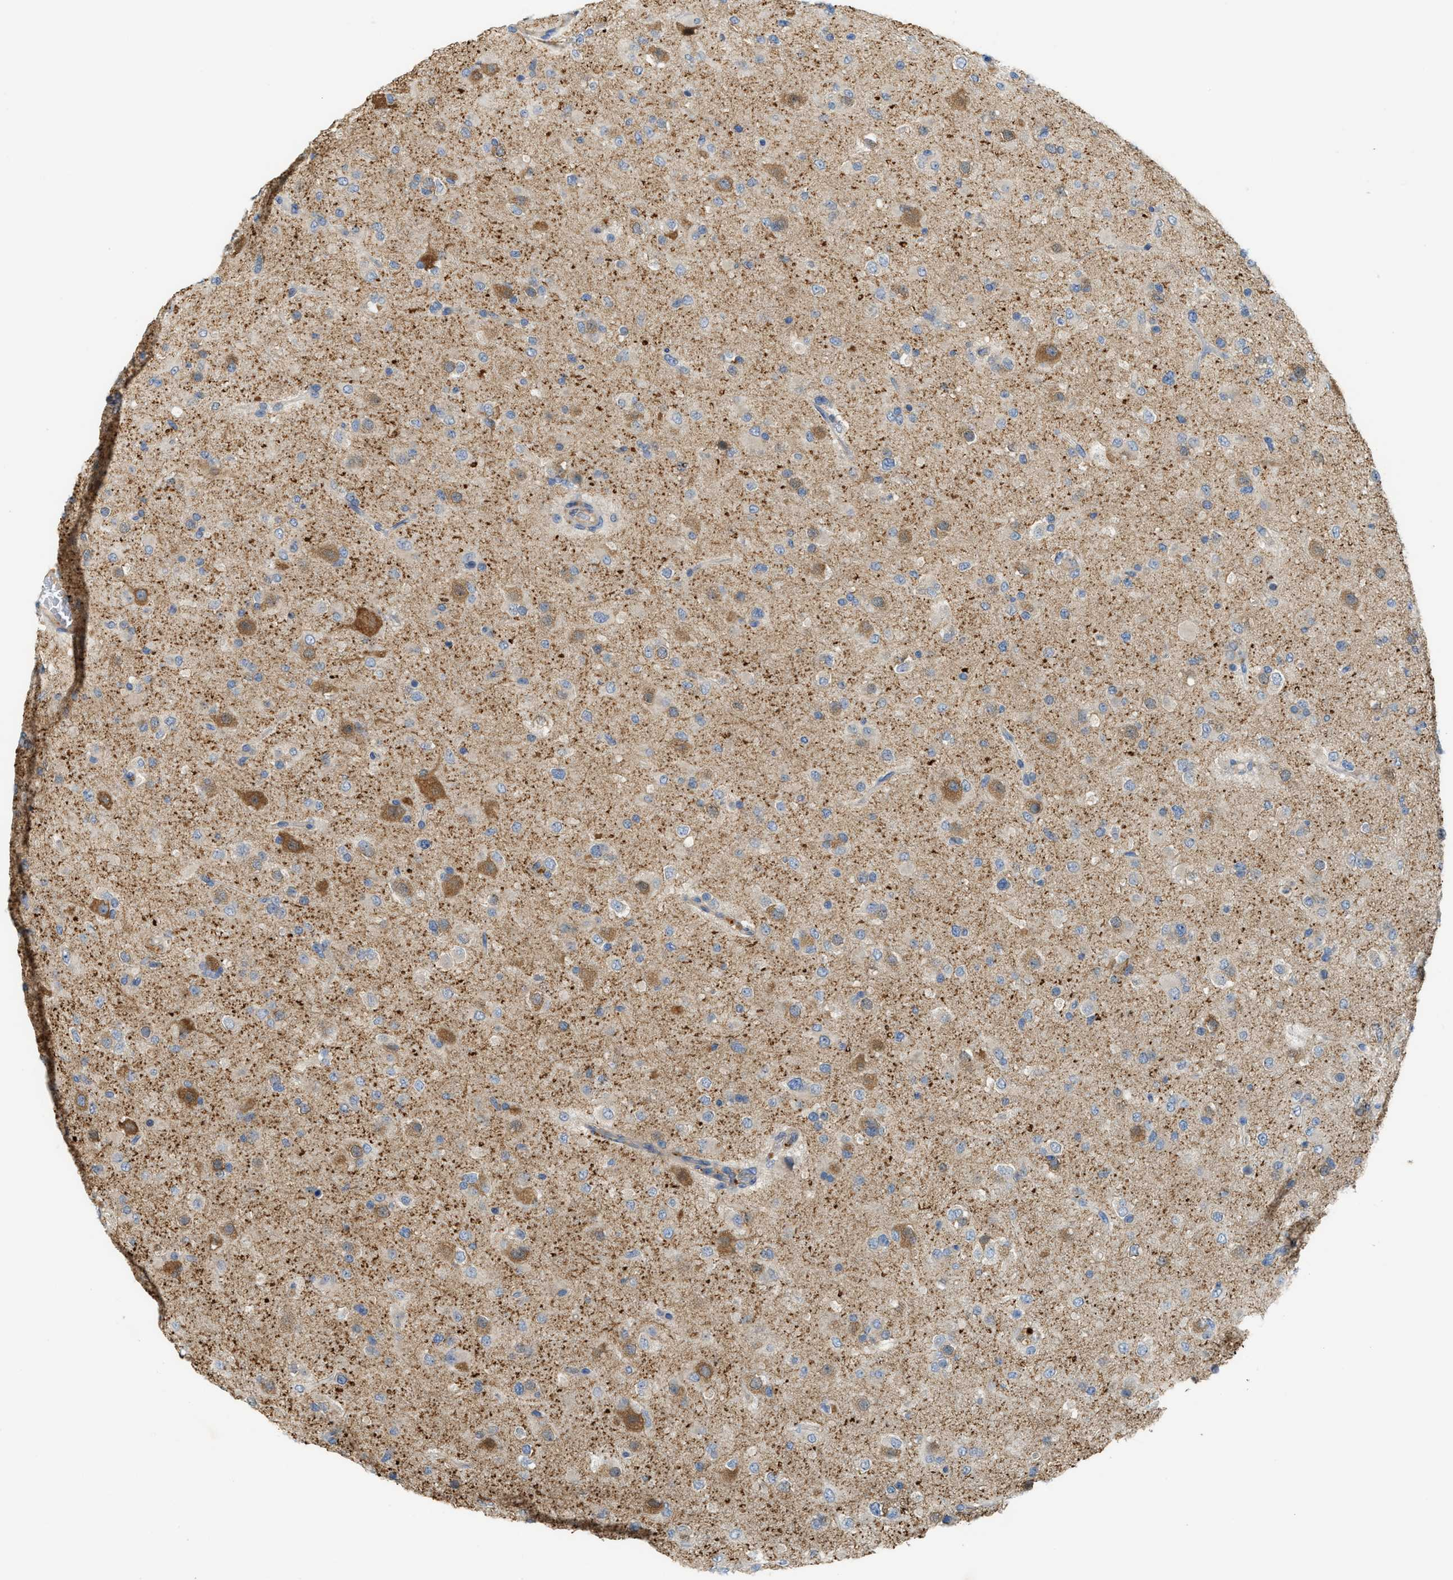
{"staining": {"intensity": "moderate", "quantity": "<25%", "location": "cytoplasmic/membranous"}, "tissue": "glioma", "cell_type": "Tumor cells", "image_type": "cancer", "snomed": [{"axis": "morphology", "description": "Glioma, malignant, Low grade"}, {"axis": "topography", "description": "Brain"}], "caption": "This photomicrograph reveals immunohistochemistry (IHC) staining of human low-grade glioma (malignant), with low moderate cytoplasmic/membranous positivity in approximately <25% of tumor cells.", "gene": "KLHDC10", "patient": {"sex": "male", "age": 65}}